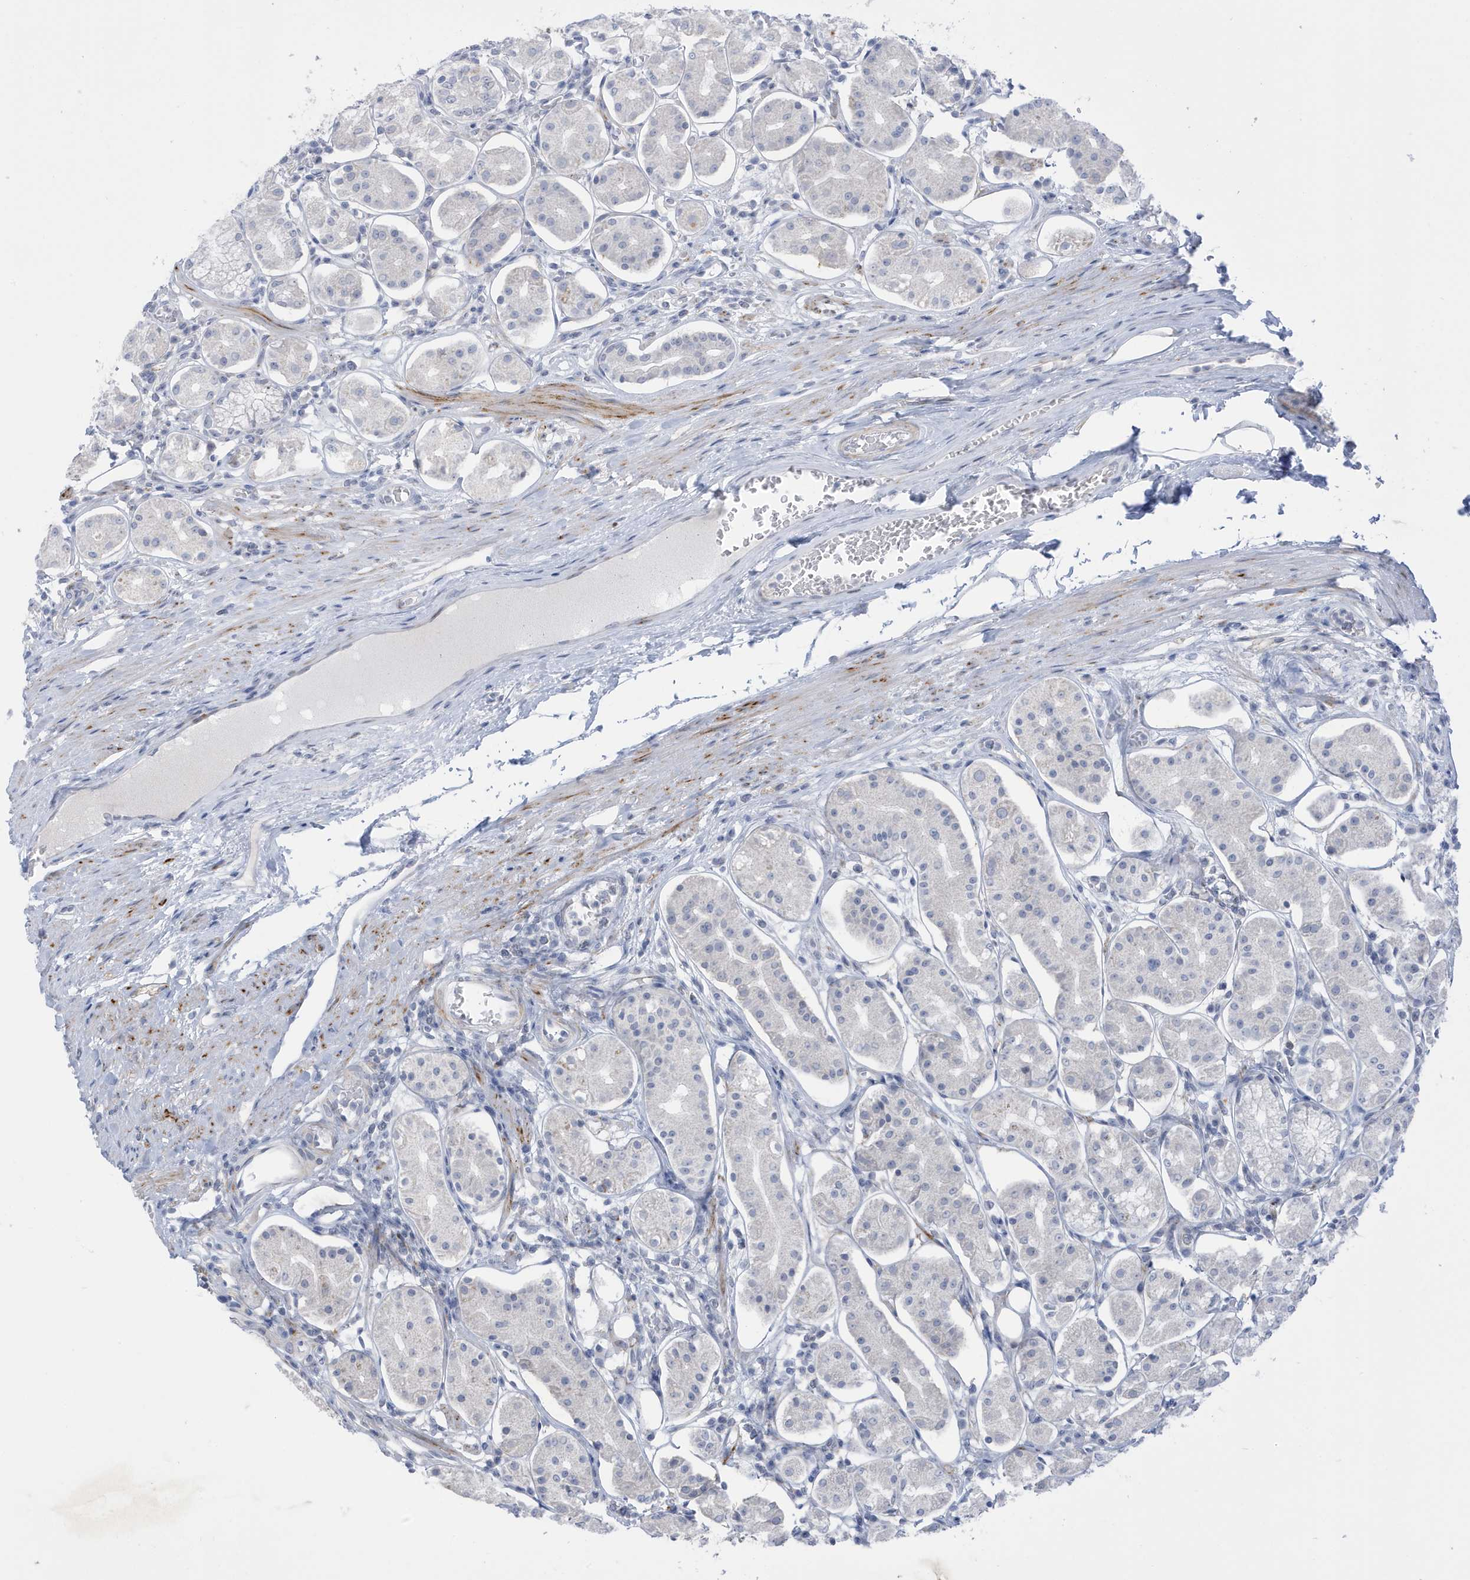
{"staining": {"intensity": "strong", "quantity": "<25%", "location": "cytoplasmic/membranous"}, "tissue": "stomach", "cell_type": "Glandular cells", "image_type": "normal", "snomed": [{"axis": "morphology", "description": "Normal tissue, NOS"}, {"axis": "topography", "description": "Stomach, lower"}], "caption": "Benign stomach exhibits strong cytoplasmic/membranous expression in approximately <25% of glandular cells, visualized by immunohistochemistry.", "gene": "PERM1", "patient": {"sex": "female", "age": 56}}